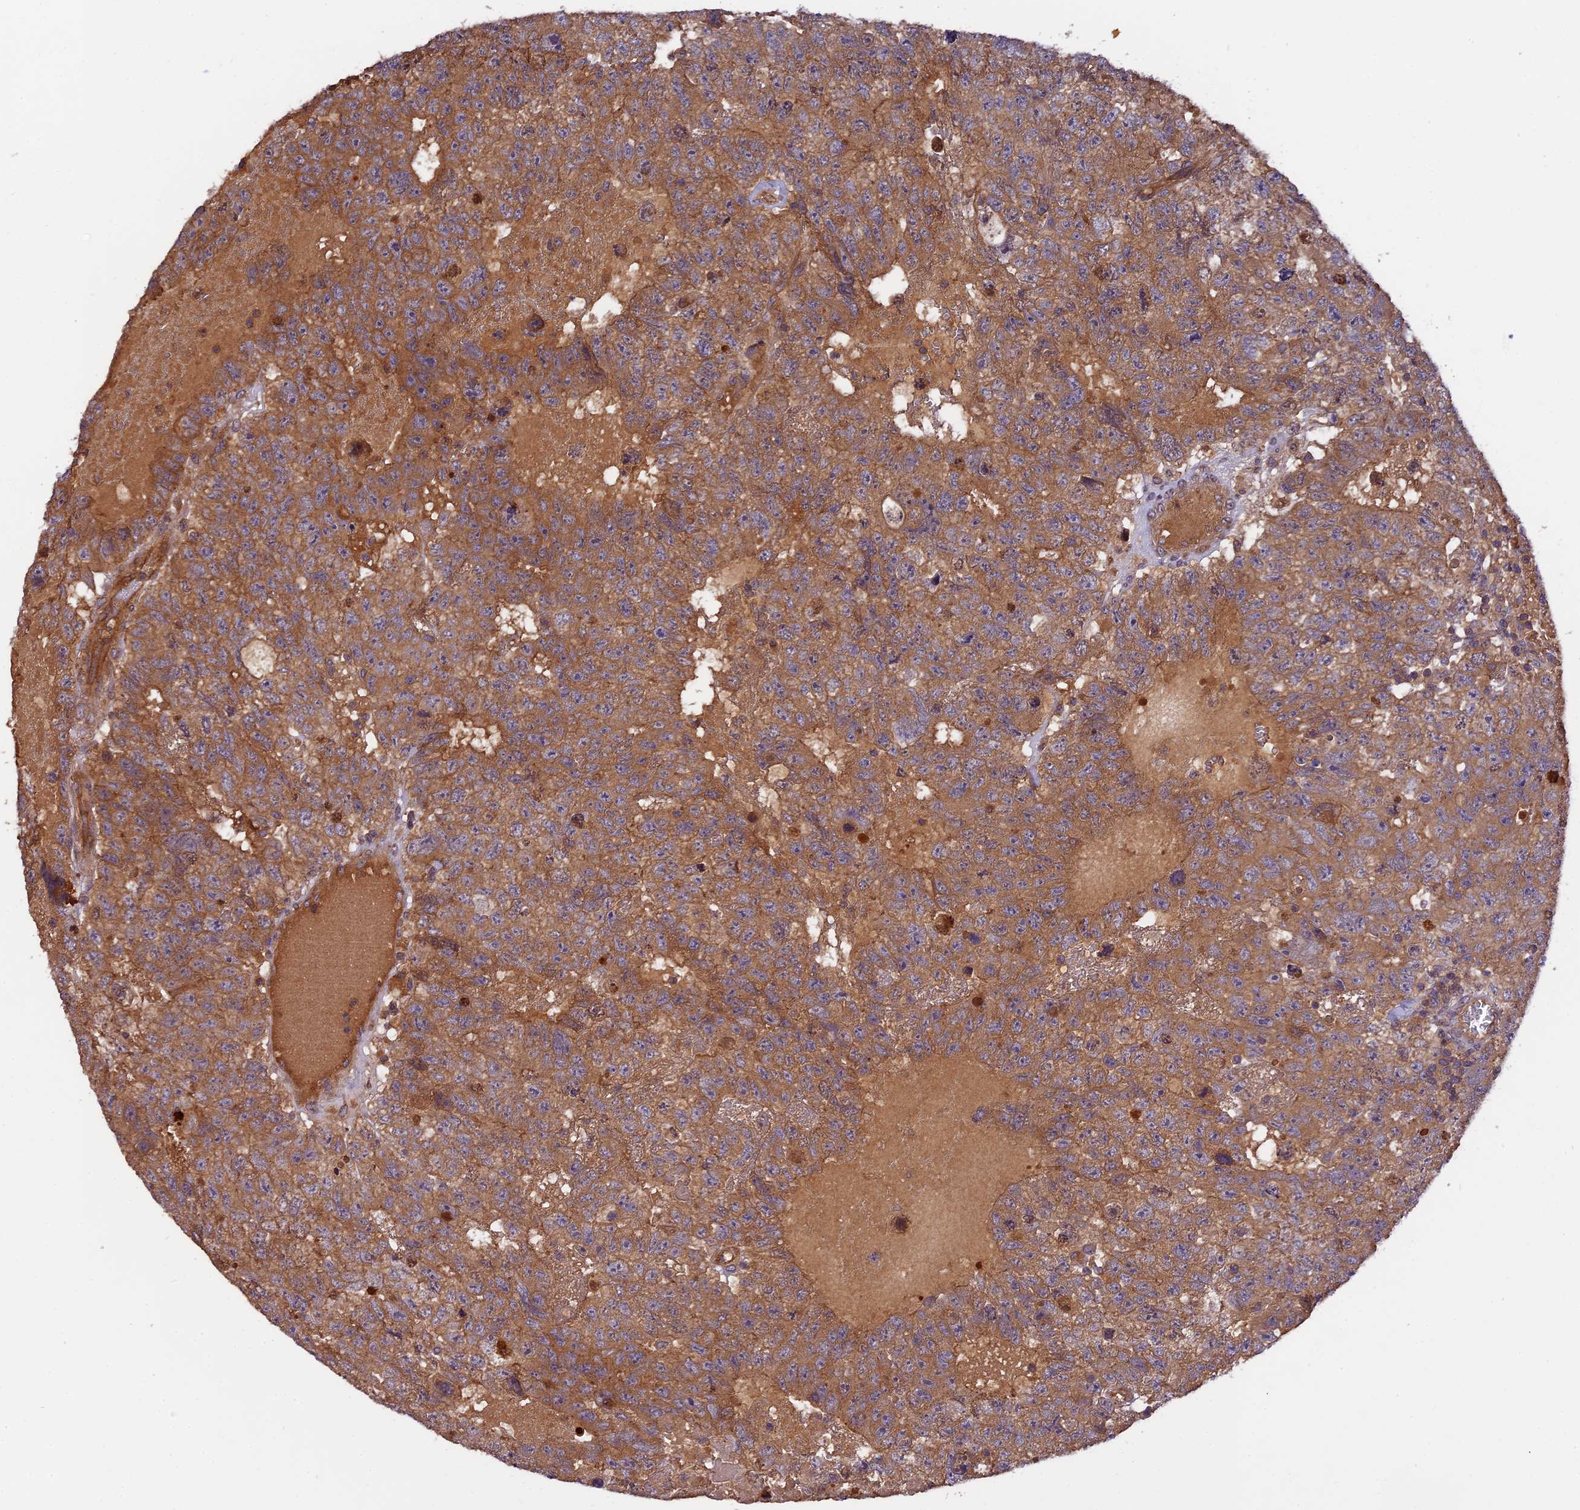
{"staining": {"intensity": "moderate", "quantity": ">75%", "location": "cytoplasmic/membranous"}, "tissue": "testis cancer", "cell_type": "Tumor cells", "image_type": "cancer", "snomed": [{"axis": "morphology", "description": "Carcinoma, Embryonal, NOS"}, {"axis": "topography", "description": "Testis"}], "caption": "Immunohistochemistry (DAB (3,3'-diaminobenzidine)) staining of embryonal carcinoma (testis) displays moderate cytoplasmic/membranous protein staining in about >75% of tumor cells. The staining was performed using DAB to visualize the protein expression in brown, while the nuclei were stained in blue with hematoxylin (Magnification: 20x).", "gene": "SETD6", "patient": {"sex": "male", "age": 26}}